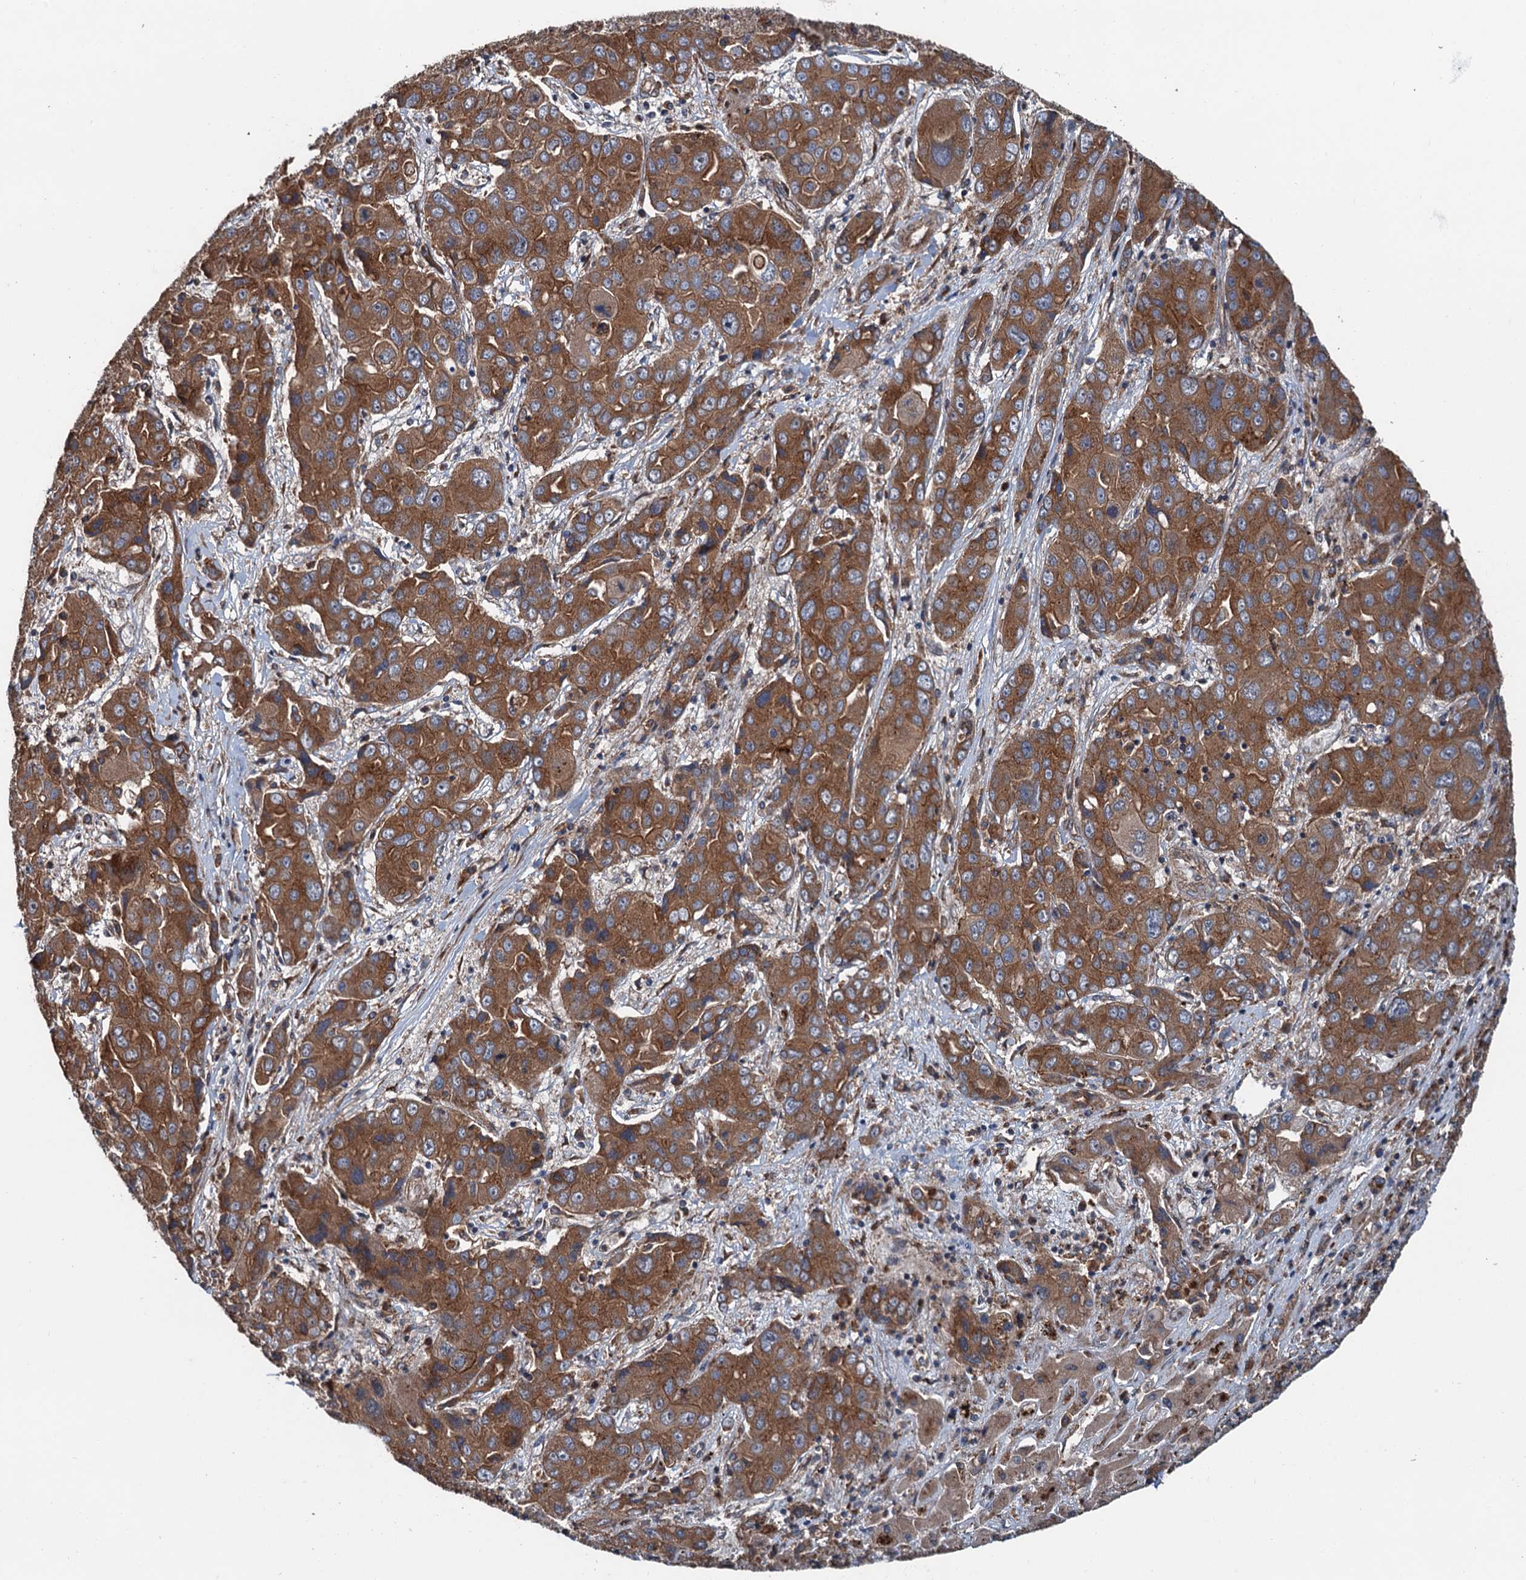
{"staining": {"intensity": "strong", "quantity": ">75%", "location": "cytoplasmic/membranous"}, "tissue": "liver cancer", "cell_type": "Tumor cells", "image_type": "cancer", "snomed": [{"axis": "morphology", "description": "Cholangiocarcinoma"}, {"axis": "topography", "description": "Liver"}], "caption": "Human liver cancer (cholangiocarcinoma) stained for a protein (brown) reveals strong cytoplasmic/membranous positive expression in approximately >75% of tumor cells.", "gene": "COG3", "patient": {"sex": "male", "age": 67}}